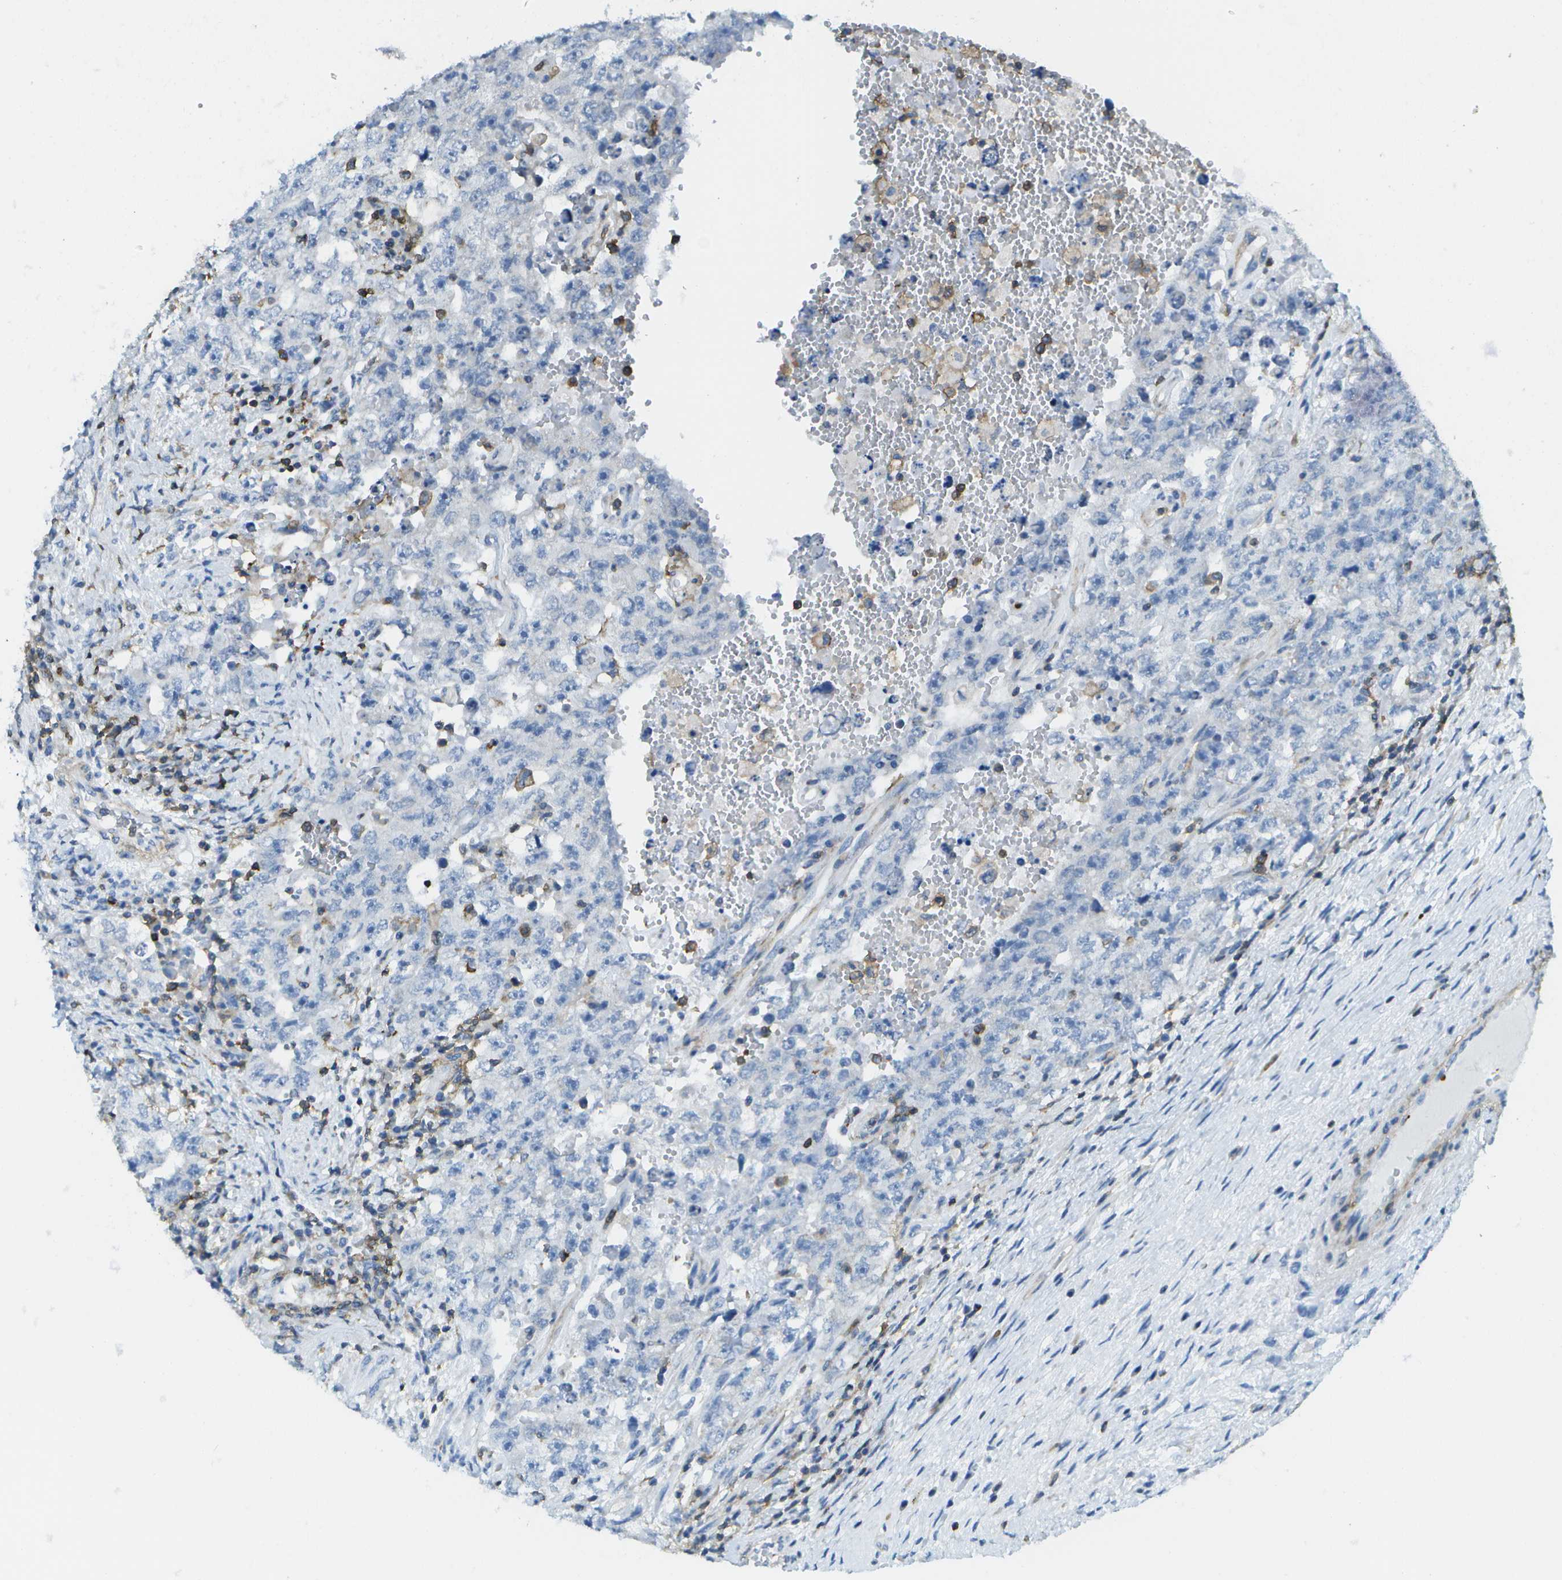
{"staining": {"intensity": "negative", "quantity": "none", "location": "none"}, "tissue": "testis cancer", "cell_type": "Tumor cells", "image_type": "cancer", "snomed": [{"axis": "morphology", "description": "Carcinoma, Embryonal, NOS"}, {"axis": "topography", "description": "Testis"}], "caption": "Tumor cells show no significant expression in testis cancer.", "gene": "RCSD1", "patient": {"sex": "male", "age": 26}}